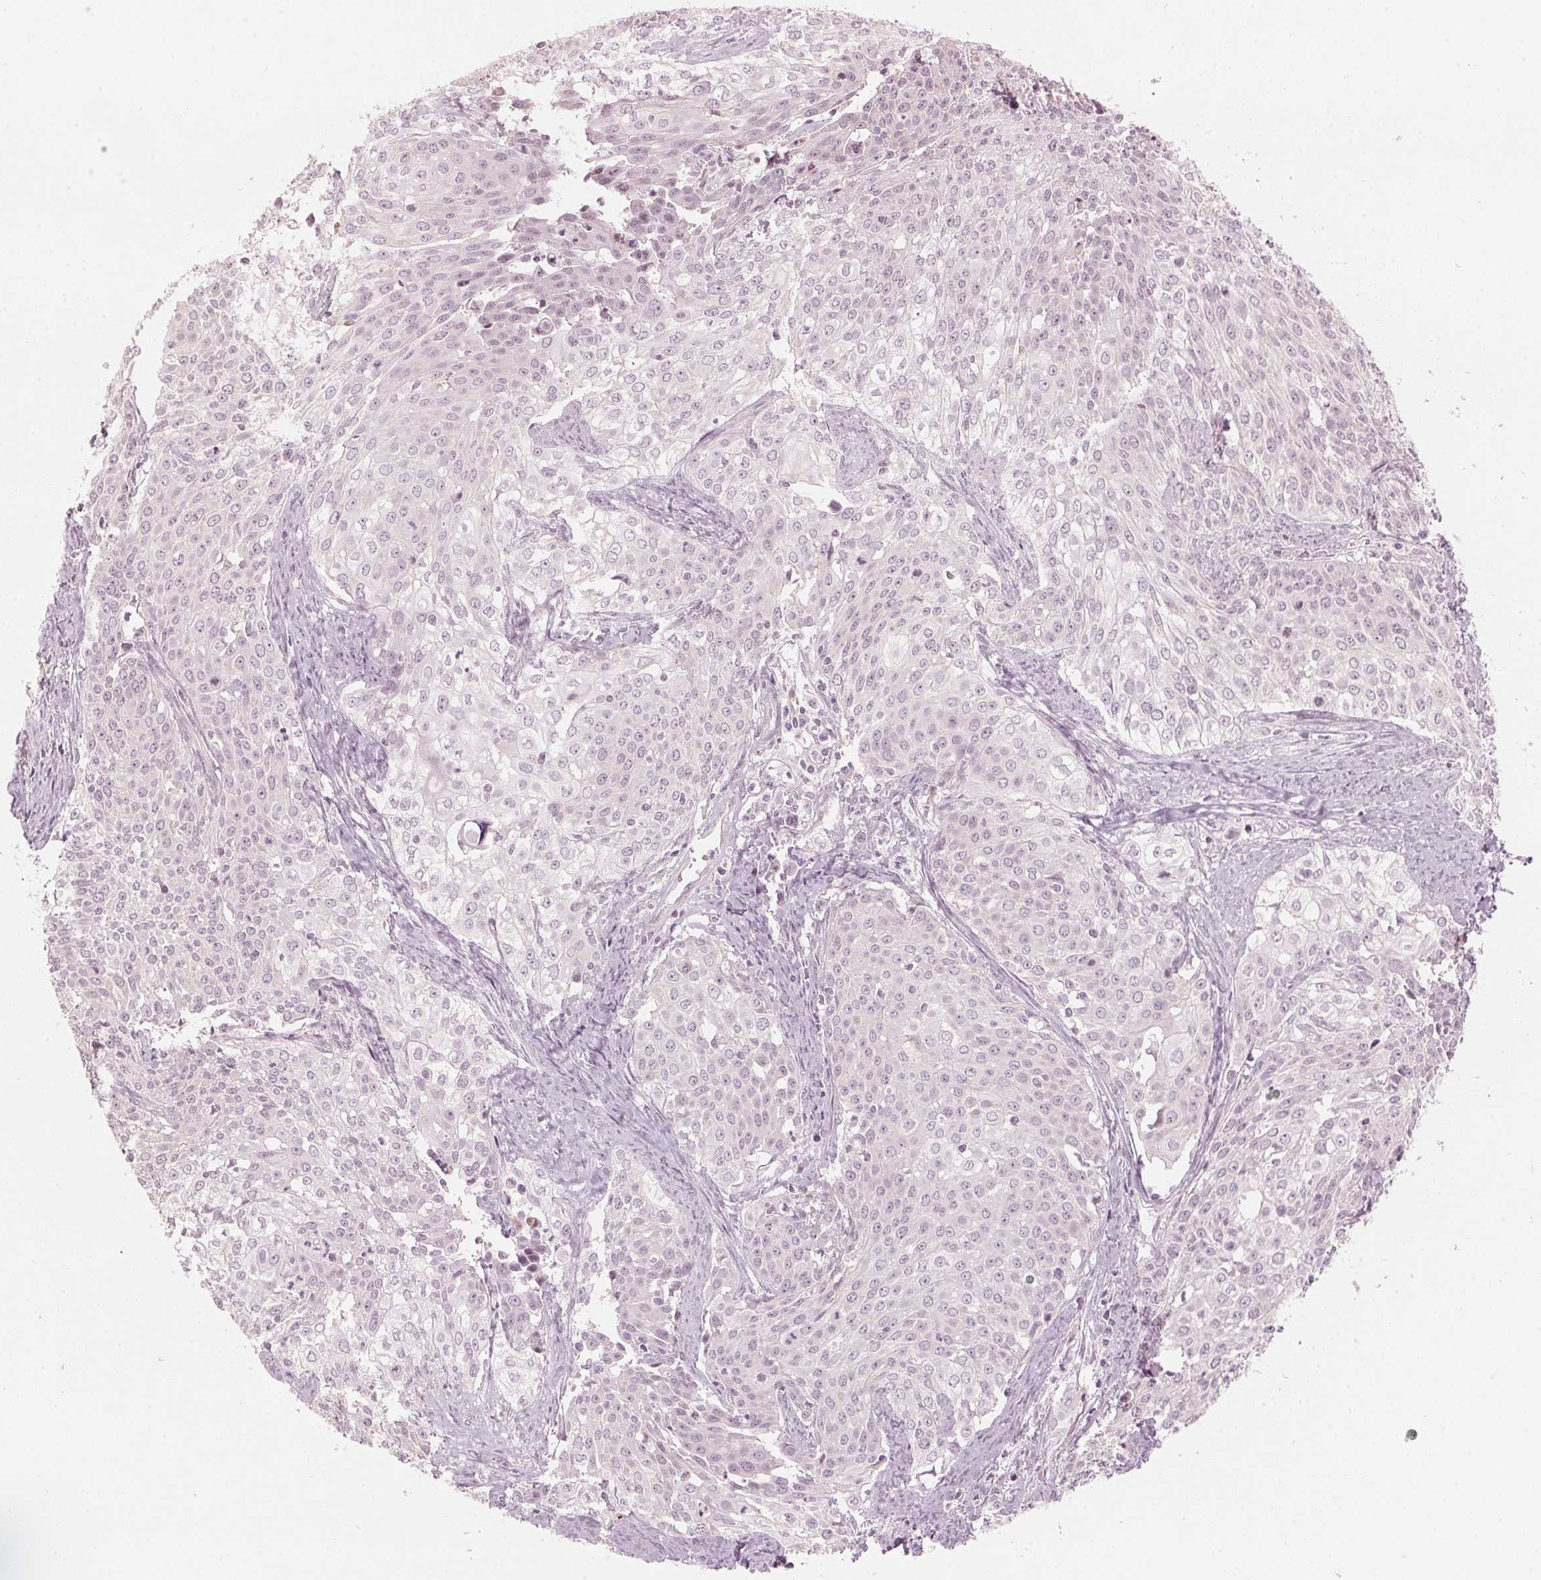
{"staining": {"intensity": "negative", "quantity": "none", "location": "none"}, "tissue": "cervical cancer", "cell_type": "Tumor cells", "image_type": "cancer", "snomed": [{"axis": "morphology", "description": "Squamous cell carcinoma, NOS"}, {"axis": "topography", "description": "Cervix"}], "caption": "Cervical squamous cell carcinoma stained for a protein using immunohistochemistry (IHC) displays no positivity tumor cells.", "gene": "TMED6", "patient": {"sex": "female", "age": 39}}